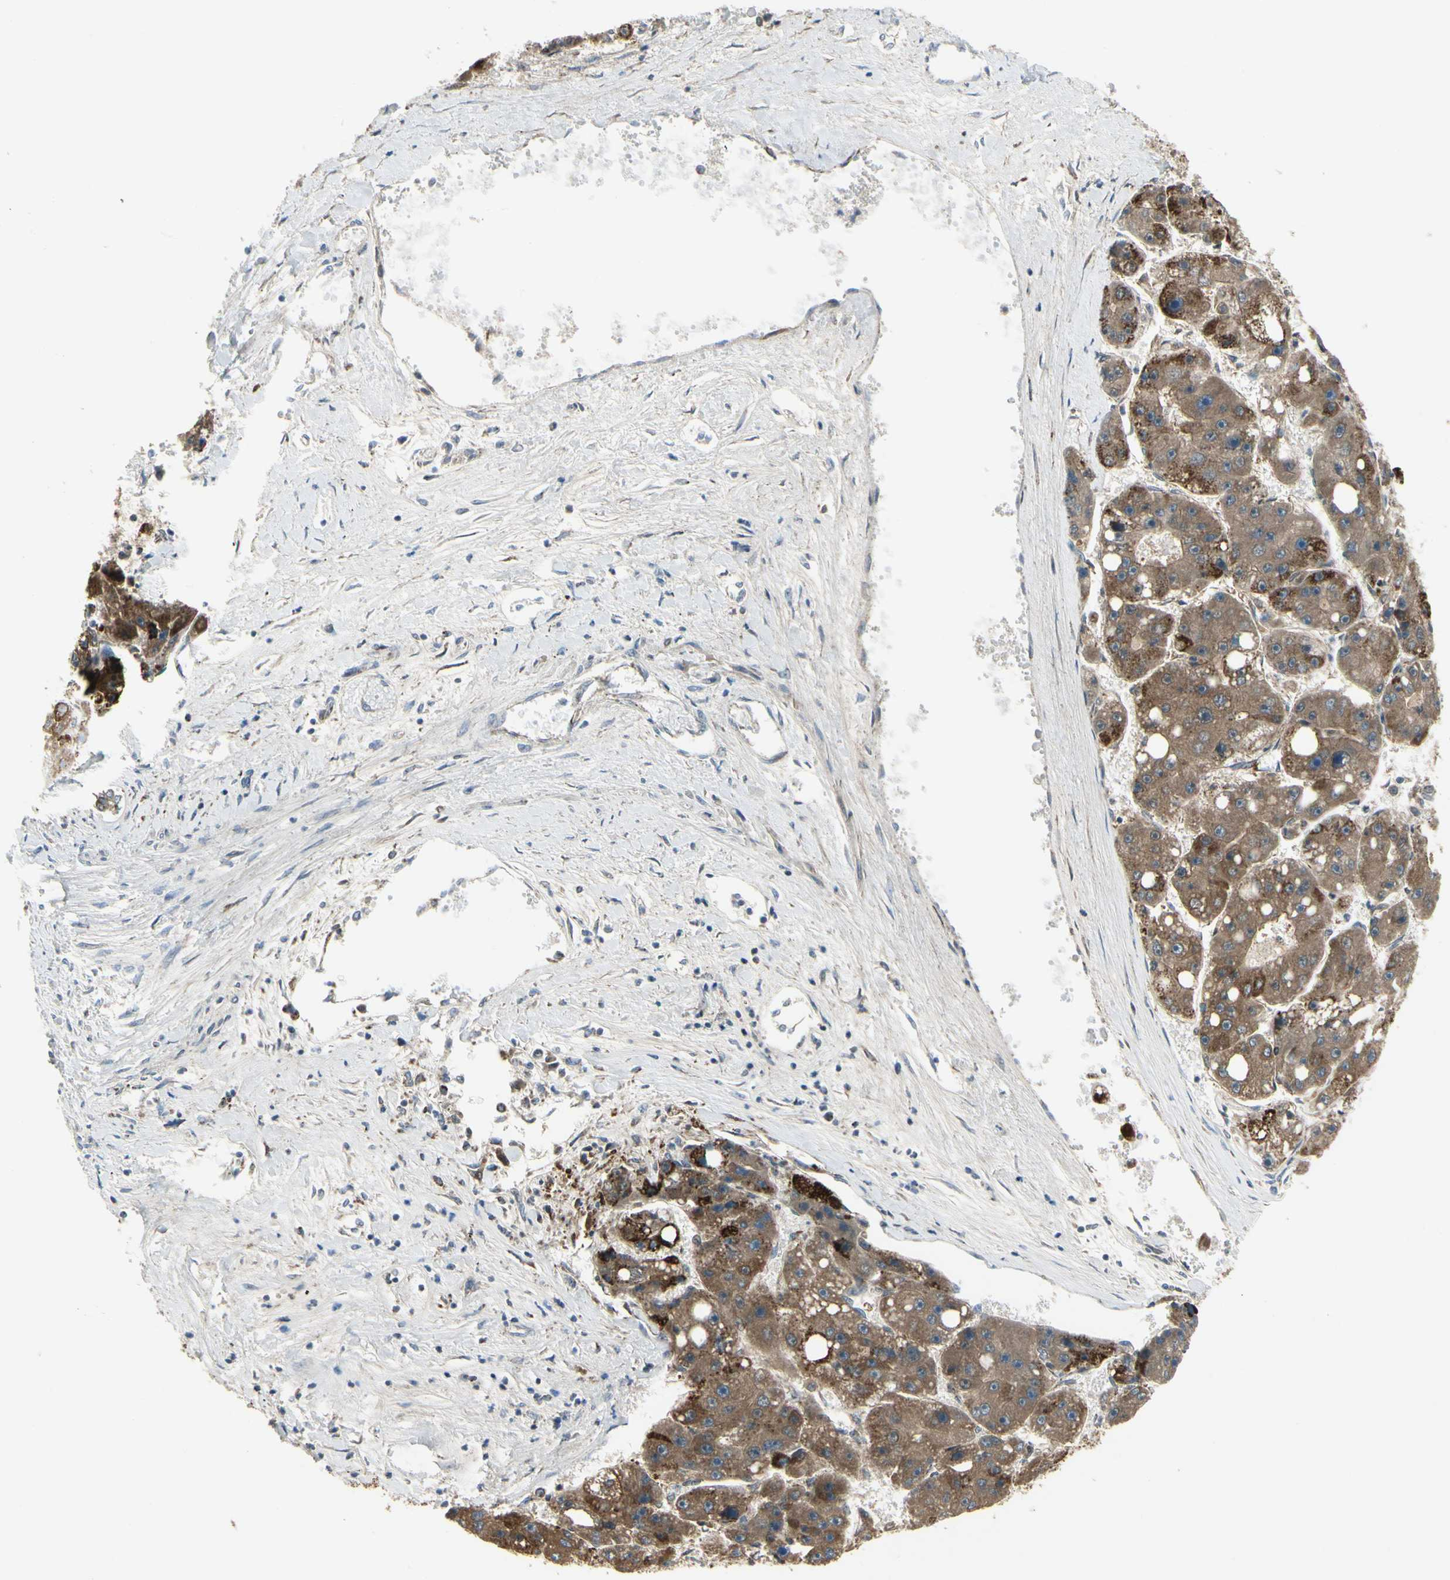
{"staining": {"intensity": "strong", "quantity": ">75%", "location": "cytoplasmic/membranous"}, "tissue": "liver cancer", "cell_type": "Tumor cells", "image_type": "cancer", "snomed": [{"axis": "morphology", "description": "Carcinoma, Hepatocellular, NOS"}, {"axis": "topography", "description": "Liver"}], "caption": "Immunohistochemical staining of liver cancer shows high levels of strong cytoplasmic/membranous positivity in approximately >75% of tumor cells.", "gene": "ANKS6", "patient": {"sex": "female", "age": 61}}